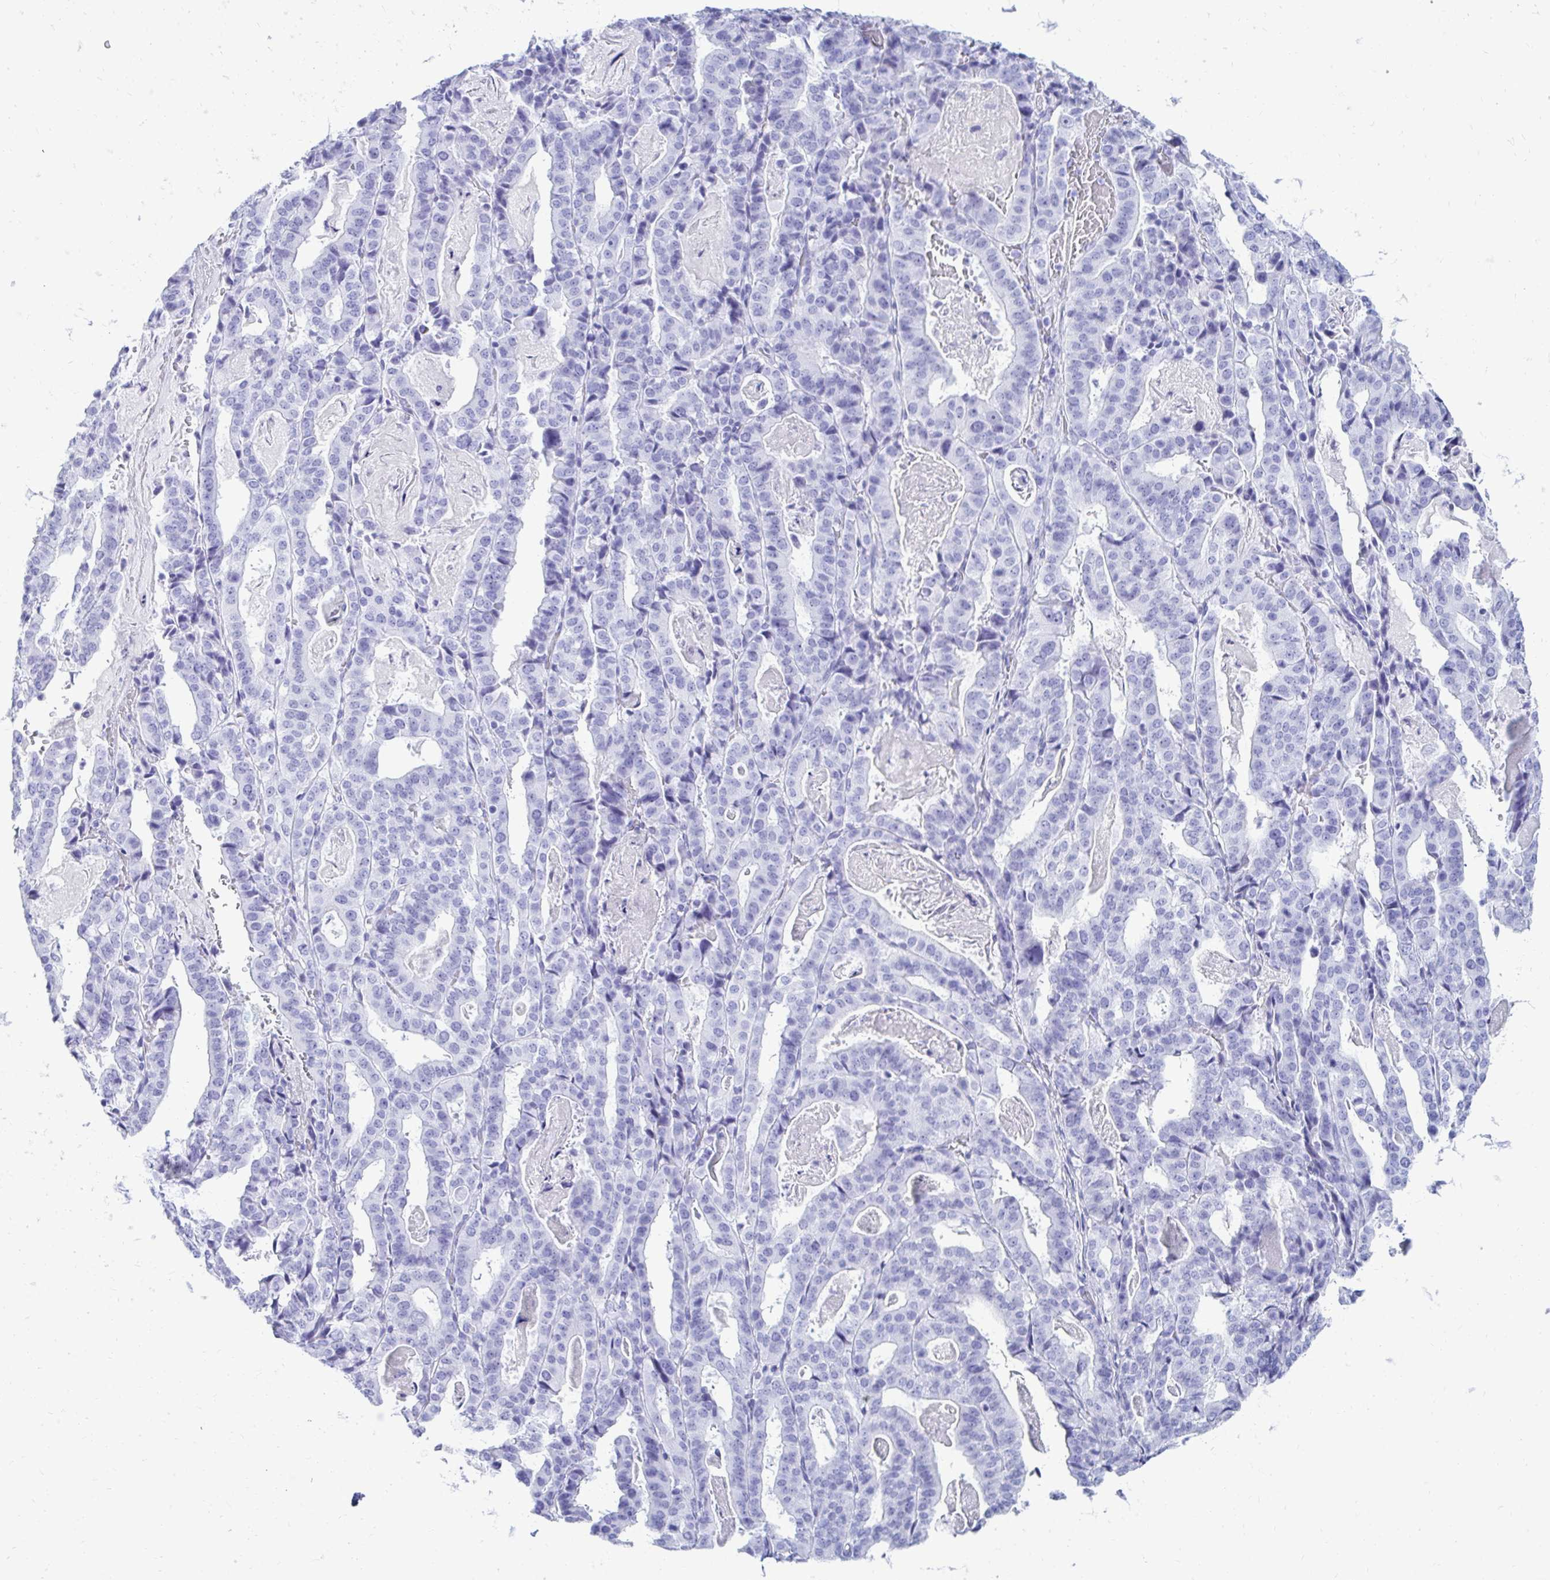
{"staining": {"intensity": "negative", "quantity": "none", "location": "none"}, "tissue": "stomach cancer", "cell_type": "Tumor cells", "image_type": "cancer", "snomed": [{"axis": "morphology", "description": "Adenocarcinoma, NOS"}, {"axis": "topography", "description": "Stomach"}], "caption": "IHC histopathology image of neoplastic tissue: human adenocarcinoma (stomach) stained with DAB (3,3'-diaminobenzidine) demonstrates no significant protein staining in tumor cells. (DAB immunohistochemistry with hematoxylin counter stain).", "gene": "OR10R2", "patient": {"sex": "male", "age": 48}}